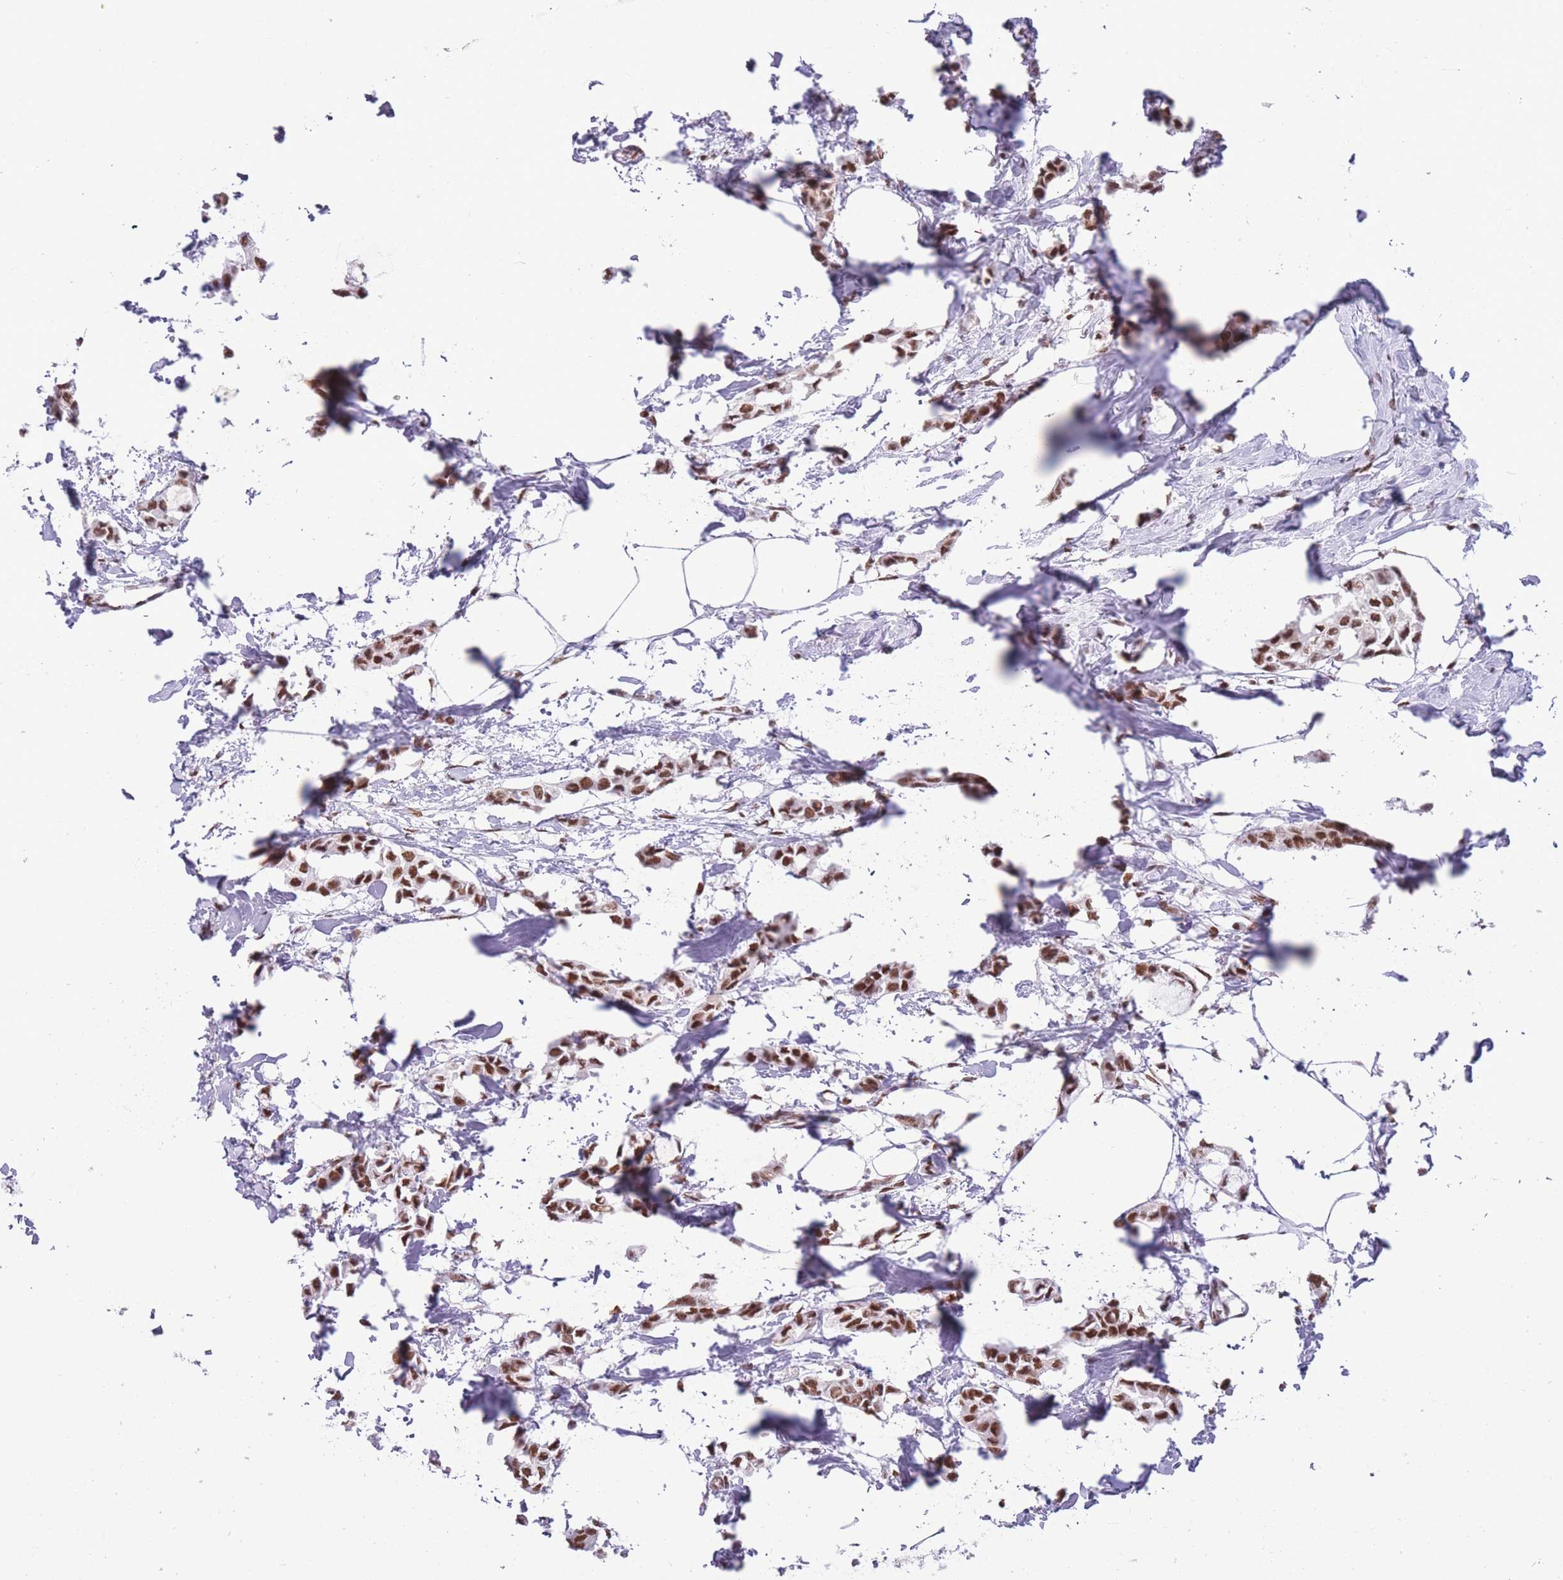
{"staining": {"intensity": "strong", "quantity": ">75%", "location": "nuclear"}, "tissue": "breast cancer", "cell_type": "Tumor cells", "image_type": "cancer", "snomed": [{"axis": "morphology", "description": "Duct carcinoma"}, {"axis": "topography", "description": "Breast"}], "caption": "About >75% of tumor cells in human breast cancer exhibit strong nuclear protein positivity as visualized by brown immunohistochemical staining.", "gene": "HNRNPUL1", "patient": {"sex": "female", "age": 73}}